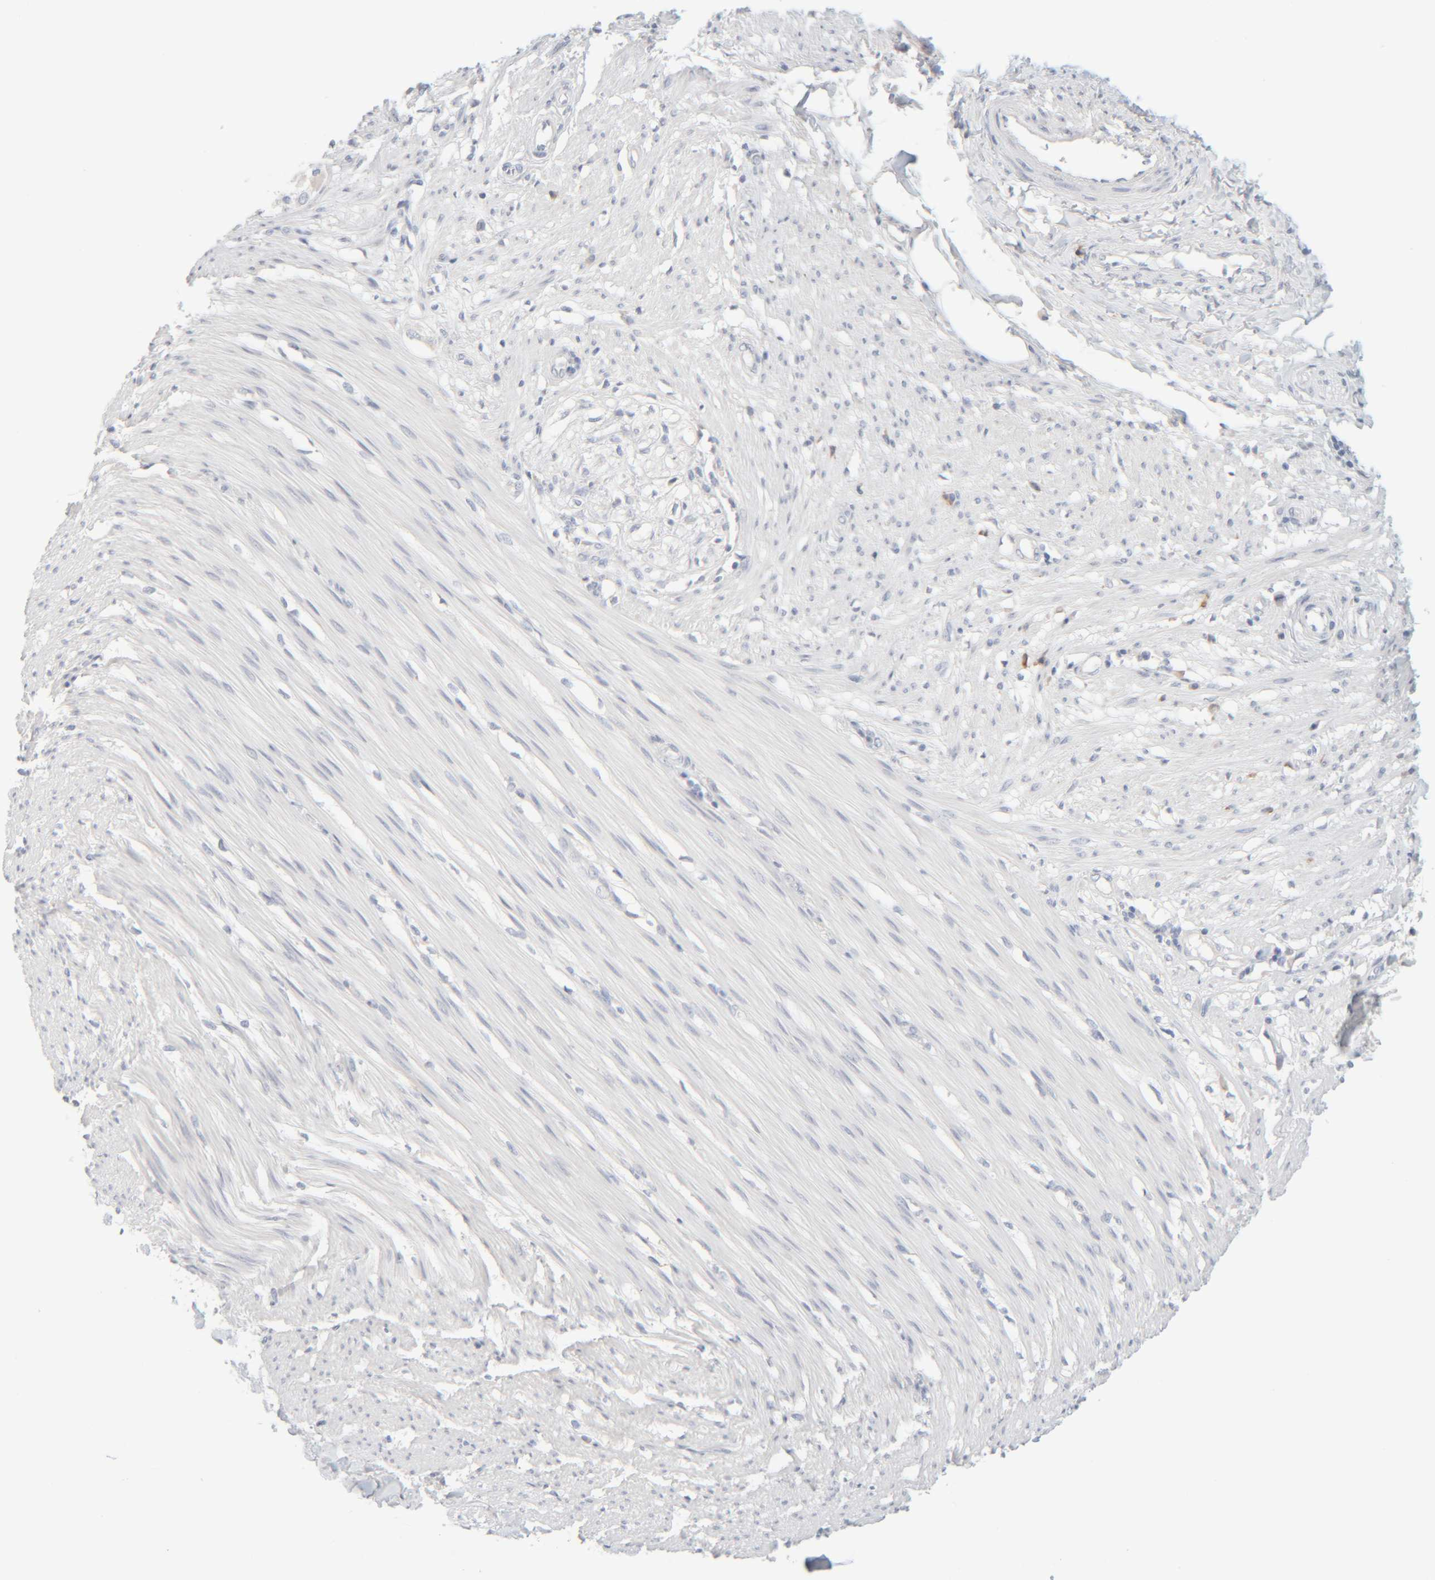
{"staining": {"intensity": "negative", "quantity": "none", "location": "none"}, "tissue": "smooth muscle", "cell_type": "Smooth muscle cells", "image_type": "normal", "snomed": [{"axis": "morphology", "description": "Normal tissue, NOS"}, {"axis": "morphology", "description": "Adenocarcinoma, NOS"}, {"axis": "topography", "description": "Smooth muscle"}, {"axis": "topography", "description": "Colon"}], "caption": "Immunohistochemistry image of unremarkable smooth muscle: human smooth muscle stained with DAB exhibits no significant protein staining in smooth muscle cells.", "gene": "RIDA", "patient": {"sex": "male", "age": 14}}